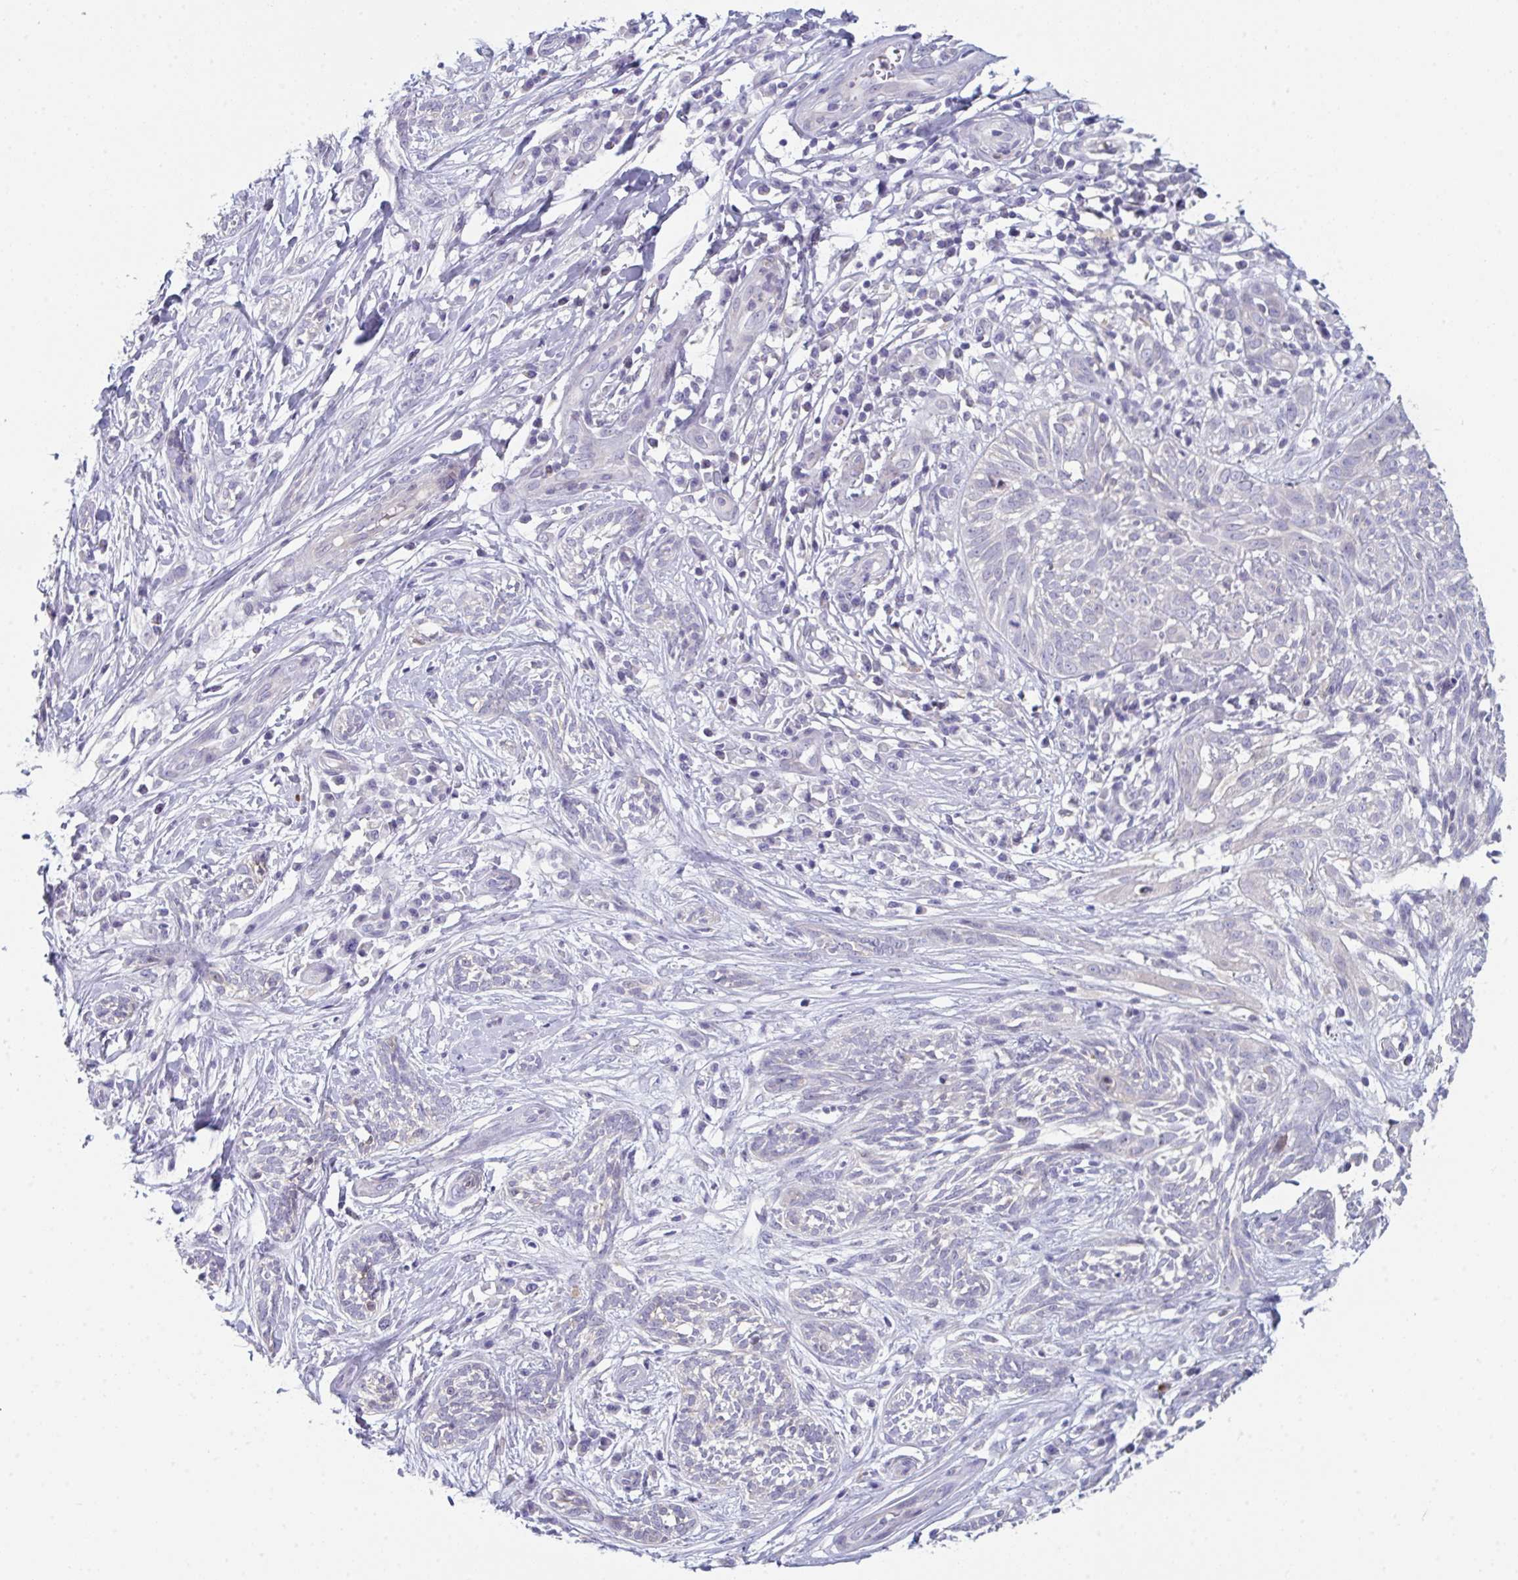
{"staining": {"intensity": "negative", "quantity": "none", "location": "none"}, "tissue": "skin cancer", "cell_type": "Tumor cells", "image_type": "cancer", "snomed": [{"axis": "morphology", "description": "Basal cell carcinoma"}, {"axis": "topography", "description": "Skin"}, {"axis": "topography", "description": "Skin, foot"}], "caption": "The micrograph displays no staining of tumor cells in skin cancer (basal cell carcinoma). (Stains: DAB (3,3'-diaminobenzidine) IHC with hematoxylin counter stain, Microscopy: brightfield microscopy at high magnification).", "gene": "PTPRD", "patient": {"sex": "female", "age": 86}}